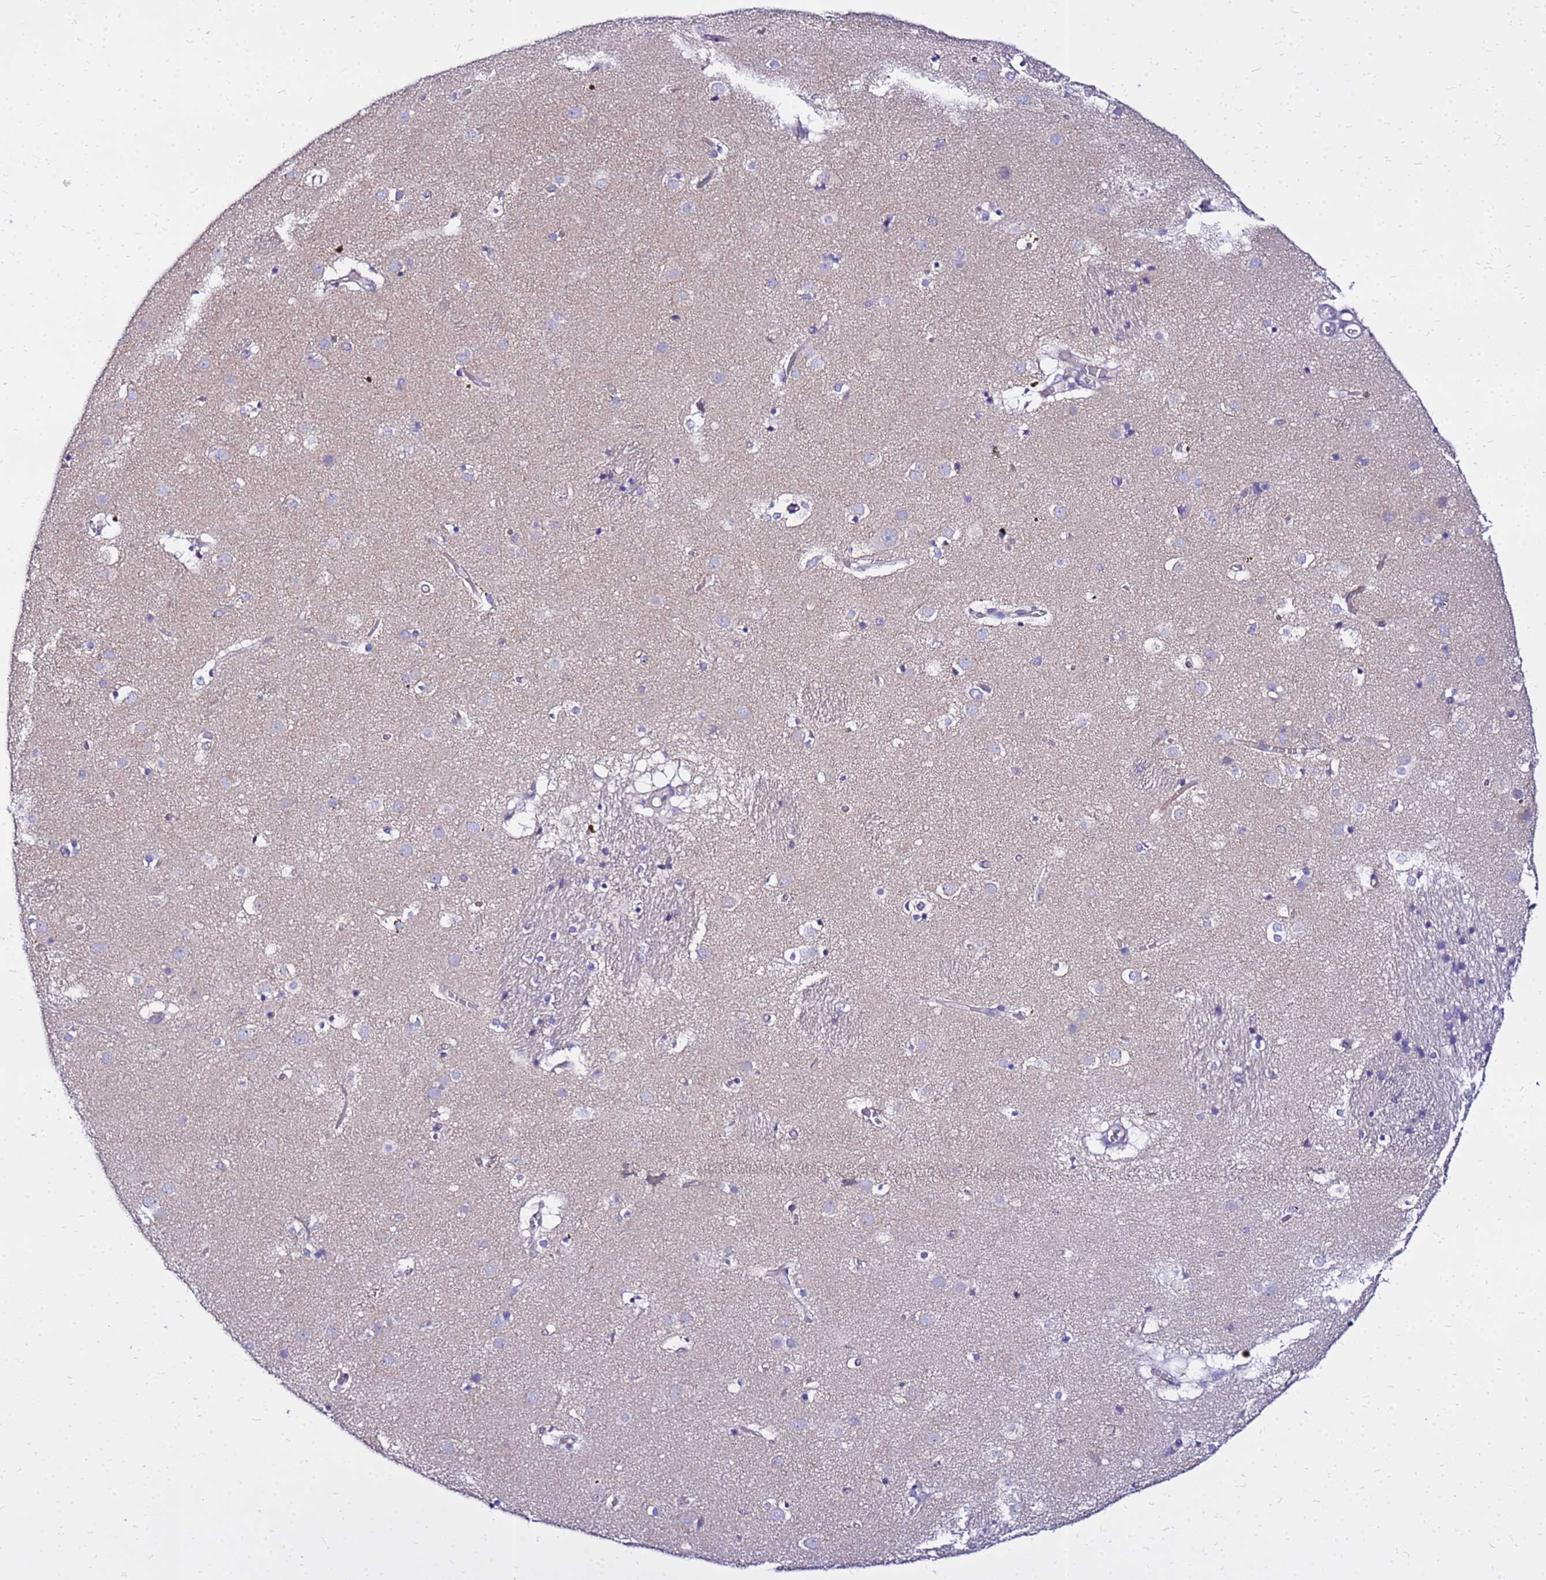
{"staining": {"intensity": "negative", "quantity": "none", "location": "none"}, "tissue": "caudate", "cell_type": "Glial cells", "image_type": "normal", "snomed": [{"axis": "morphology", "description": "Normal tissue, NOS"}, {"axis": "topography", "description": "Lateral ventricle wall"}], "caption": "High power microscopy image of an immunohistochemistry (IHC) micrograph of unremarkable caudate, revealing no significant staining in glial cells. (DAB (3,3'-diaminobenzidine) IHC visualized using brightfield microscopy, high magnification).", "gene": "HERC5", "patient": {"sex": "male", "age": 70}}